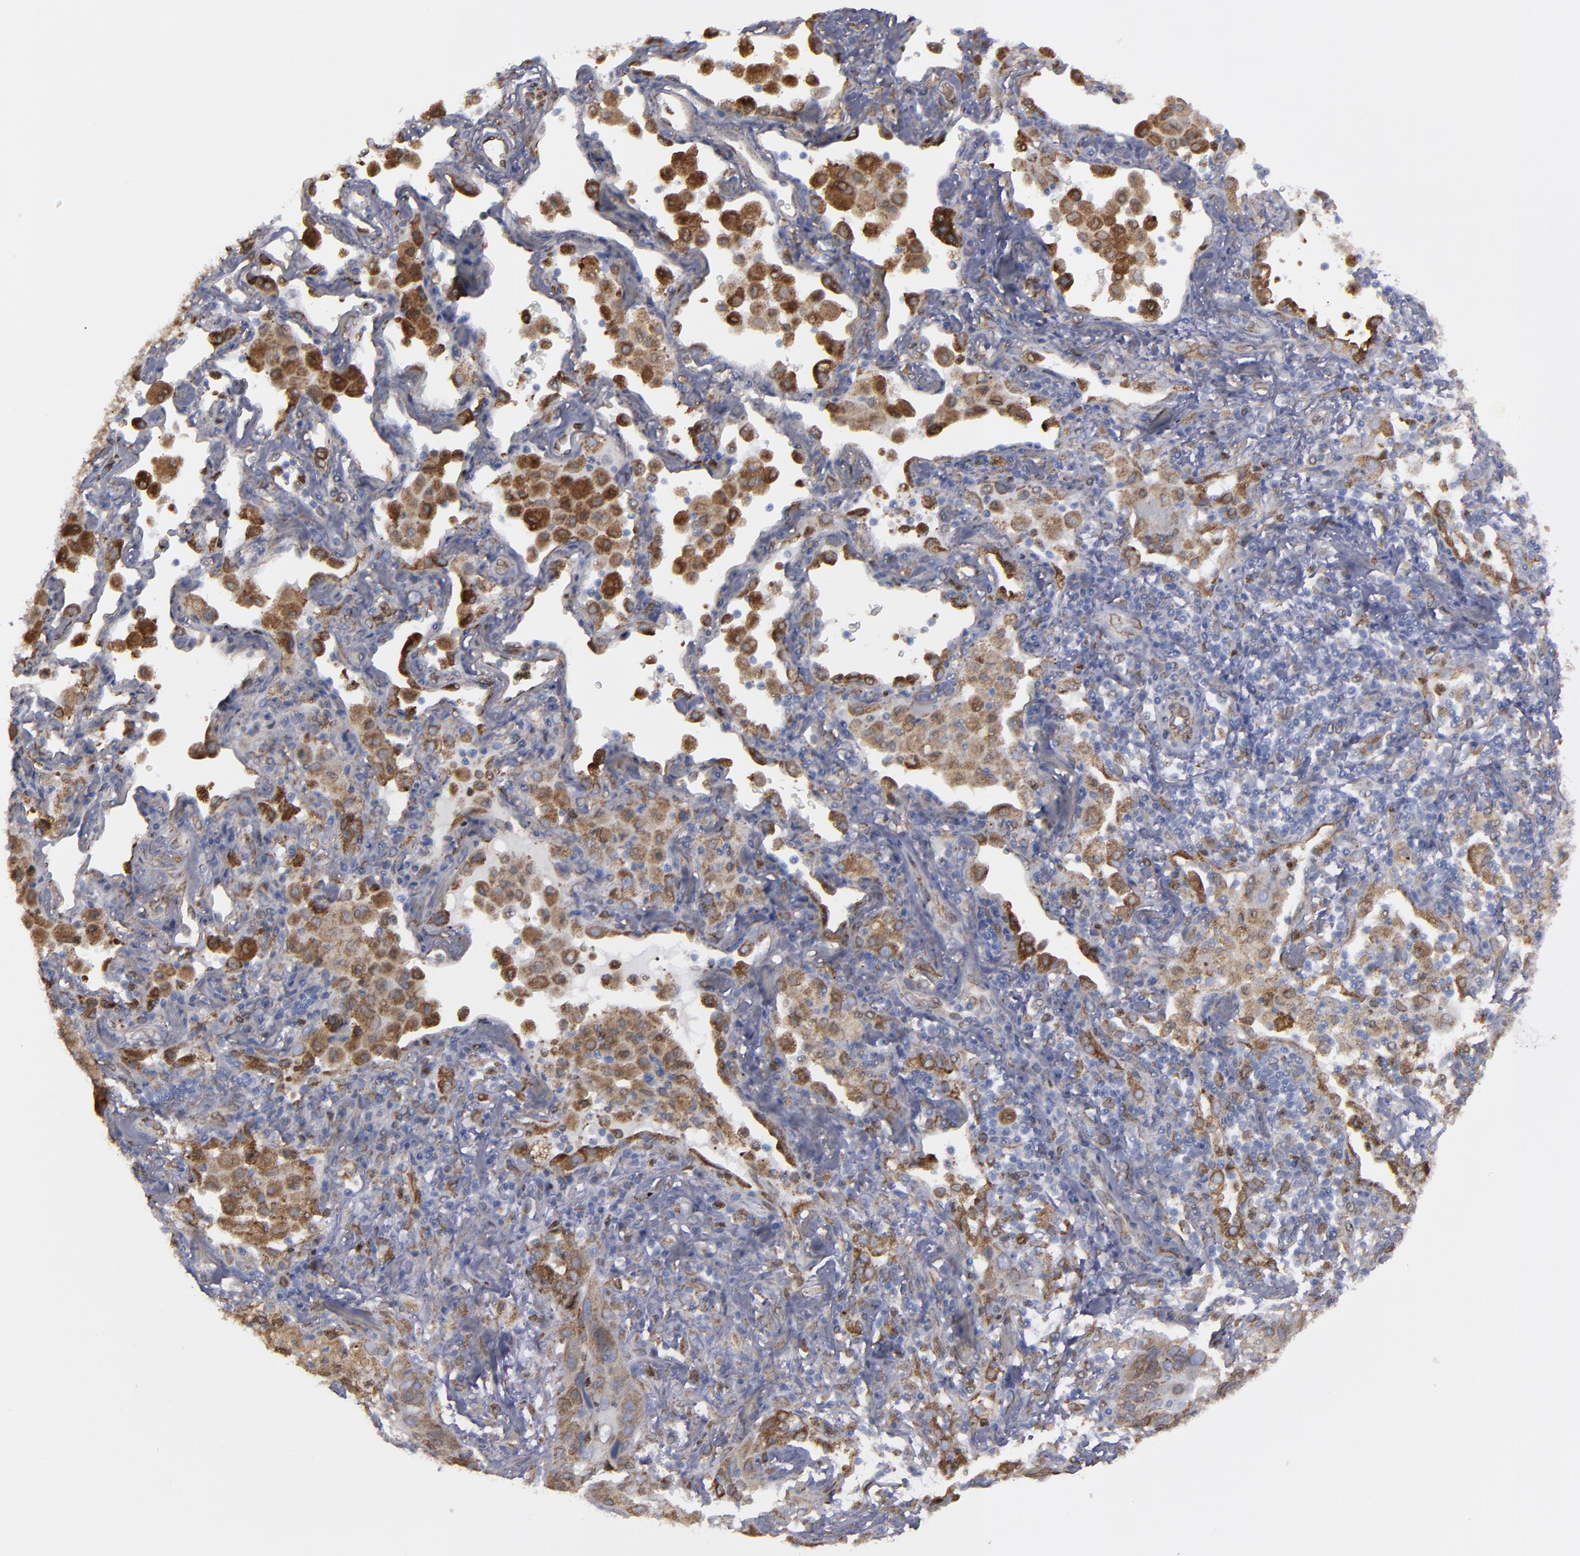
{"staining": {"intensity": "weak", "quantity": "25%-75%", "location": "cytoplasmic/membranous"}, "tissue": "lung cancer", "cell_type": "Tumor cells", "image_type": "cancer", "snomed": [{"axis": "morphology", "description": "Squamous cell carcinoma, NOS"}, {"axis": "topography", "description": "Lung"}], "caption": "This histopathology image shows immunohistochemistry staining of squamous cell carcinoma (lung), with low weak cytoplasmic/membranous positivity in approximately 25%-75% of tumor cells.", "gene": "ERLIN2", "patient": {"sex": "female", "age": 67}}